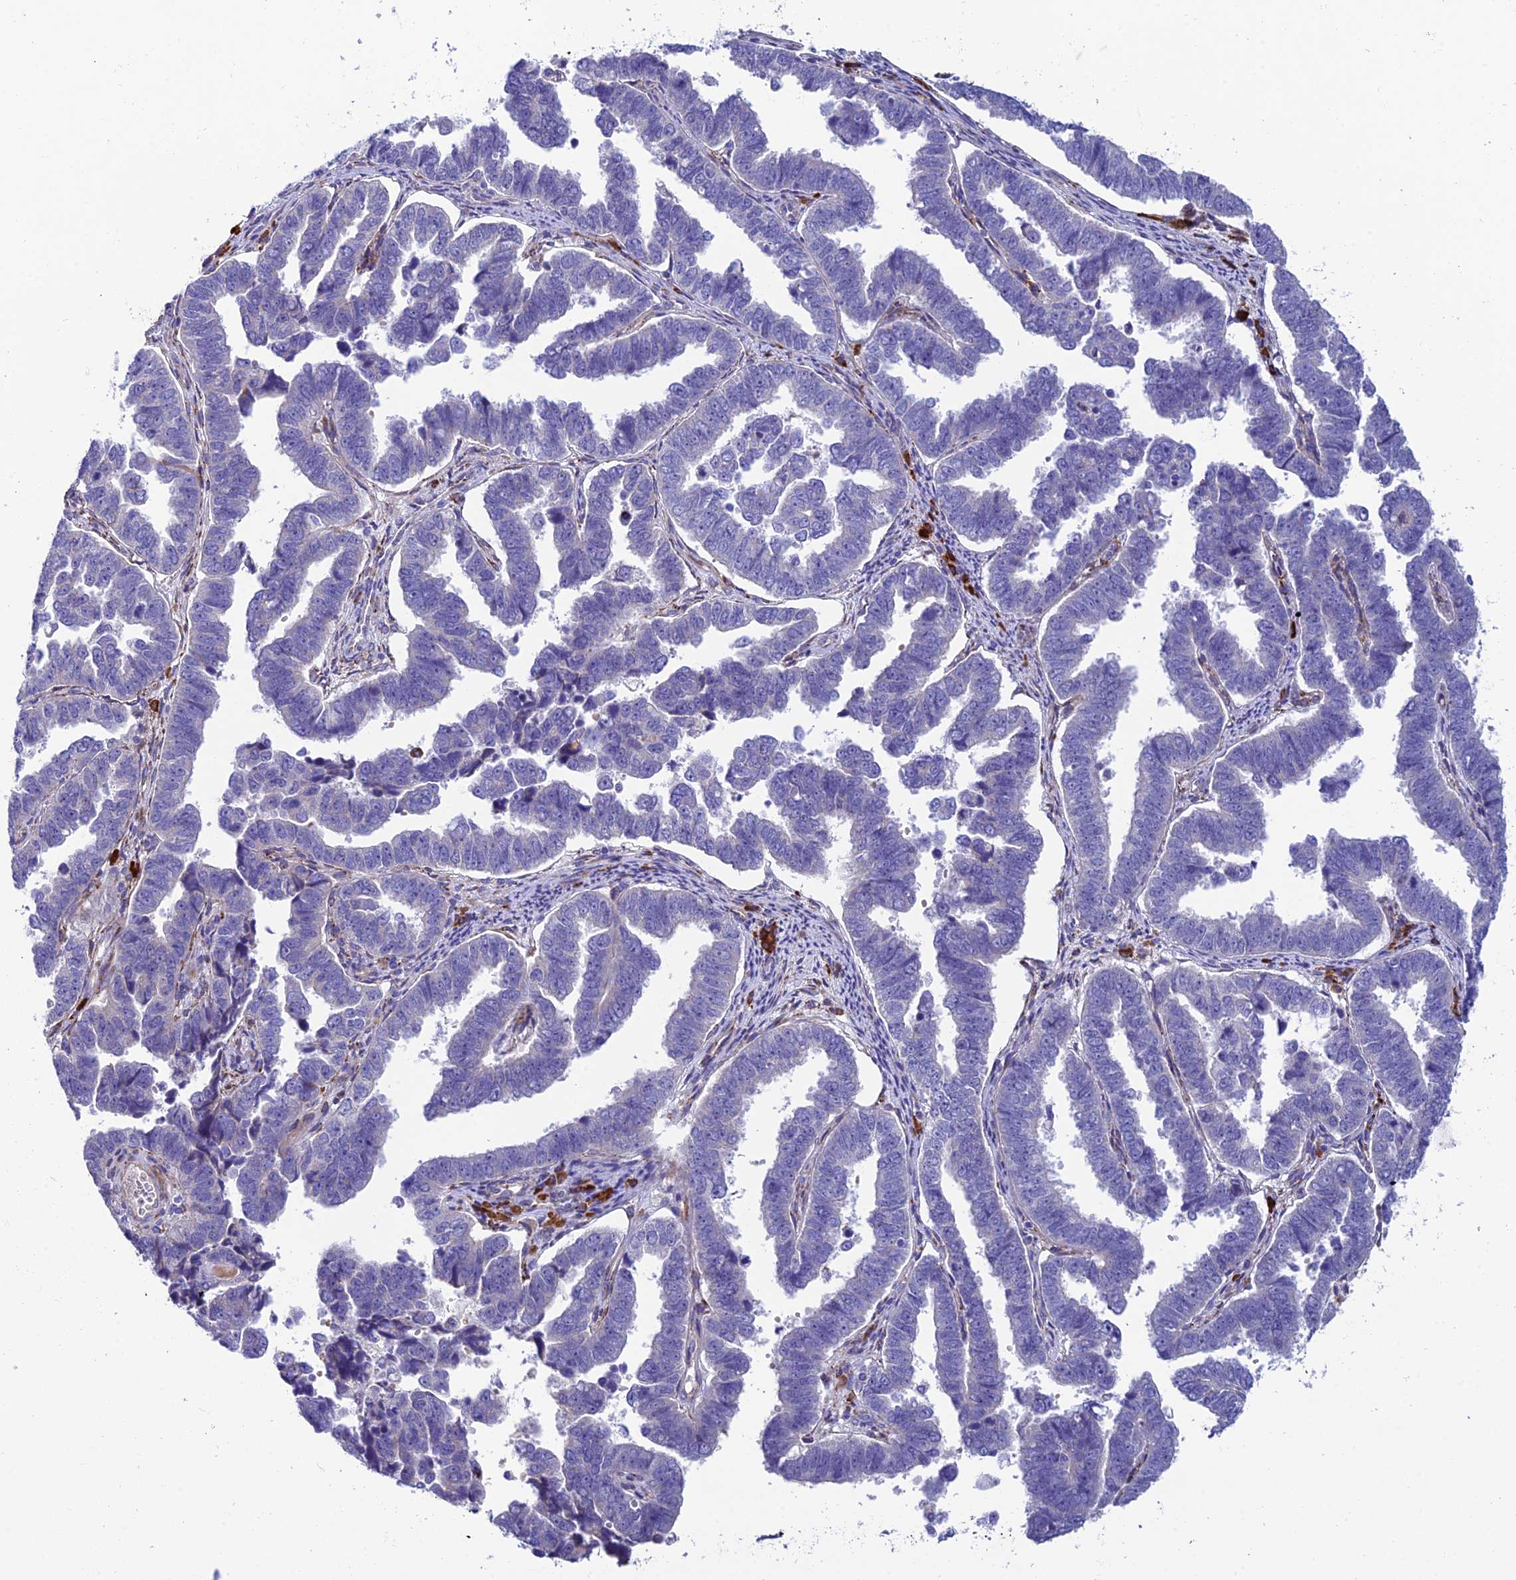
{"staining": {"intensity": "negative", "quantity": "none", "location": "none"}, "tissue": "endometrial cancer", "cell_type": "Tumor cells", "image_type": "cancer", "snomed": [{"axis": "morphology", "description": "Adenocarcinoma, NOS"}, {"axis": "topography", "description": "Endometrium"}], "caption": "Adenocarcinoma (endometrial) stained for a protein using IHC displays no staining tumor cells.", "gene": "MACIR", "patient": {"sex": "female", "age": 75}}